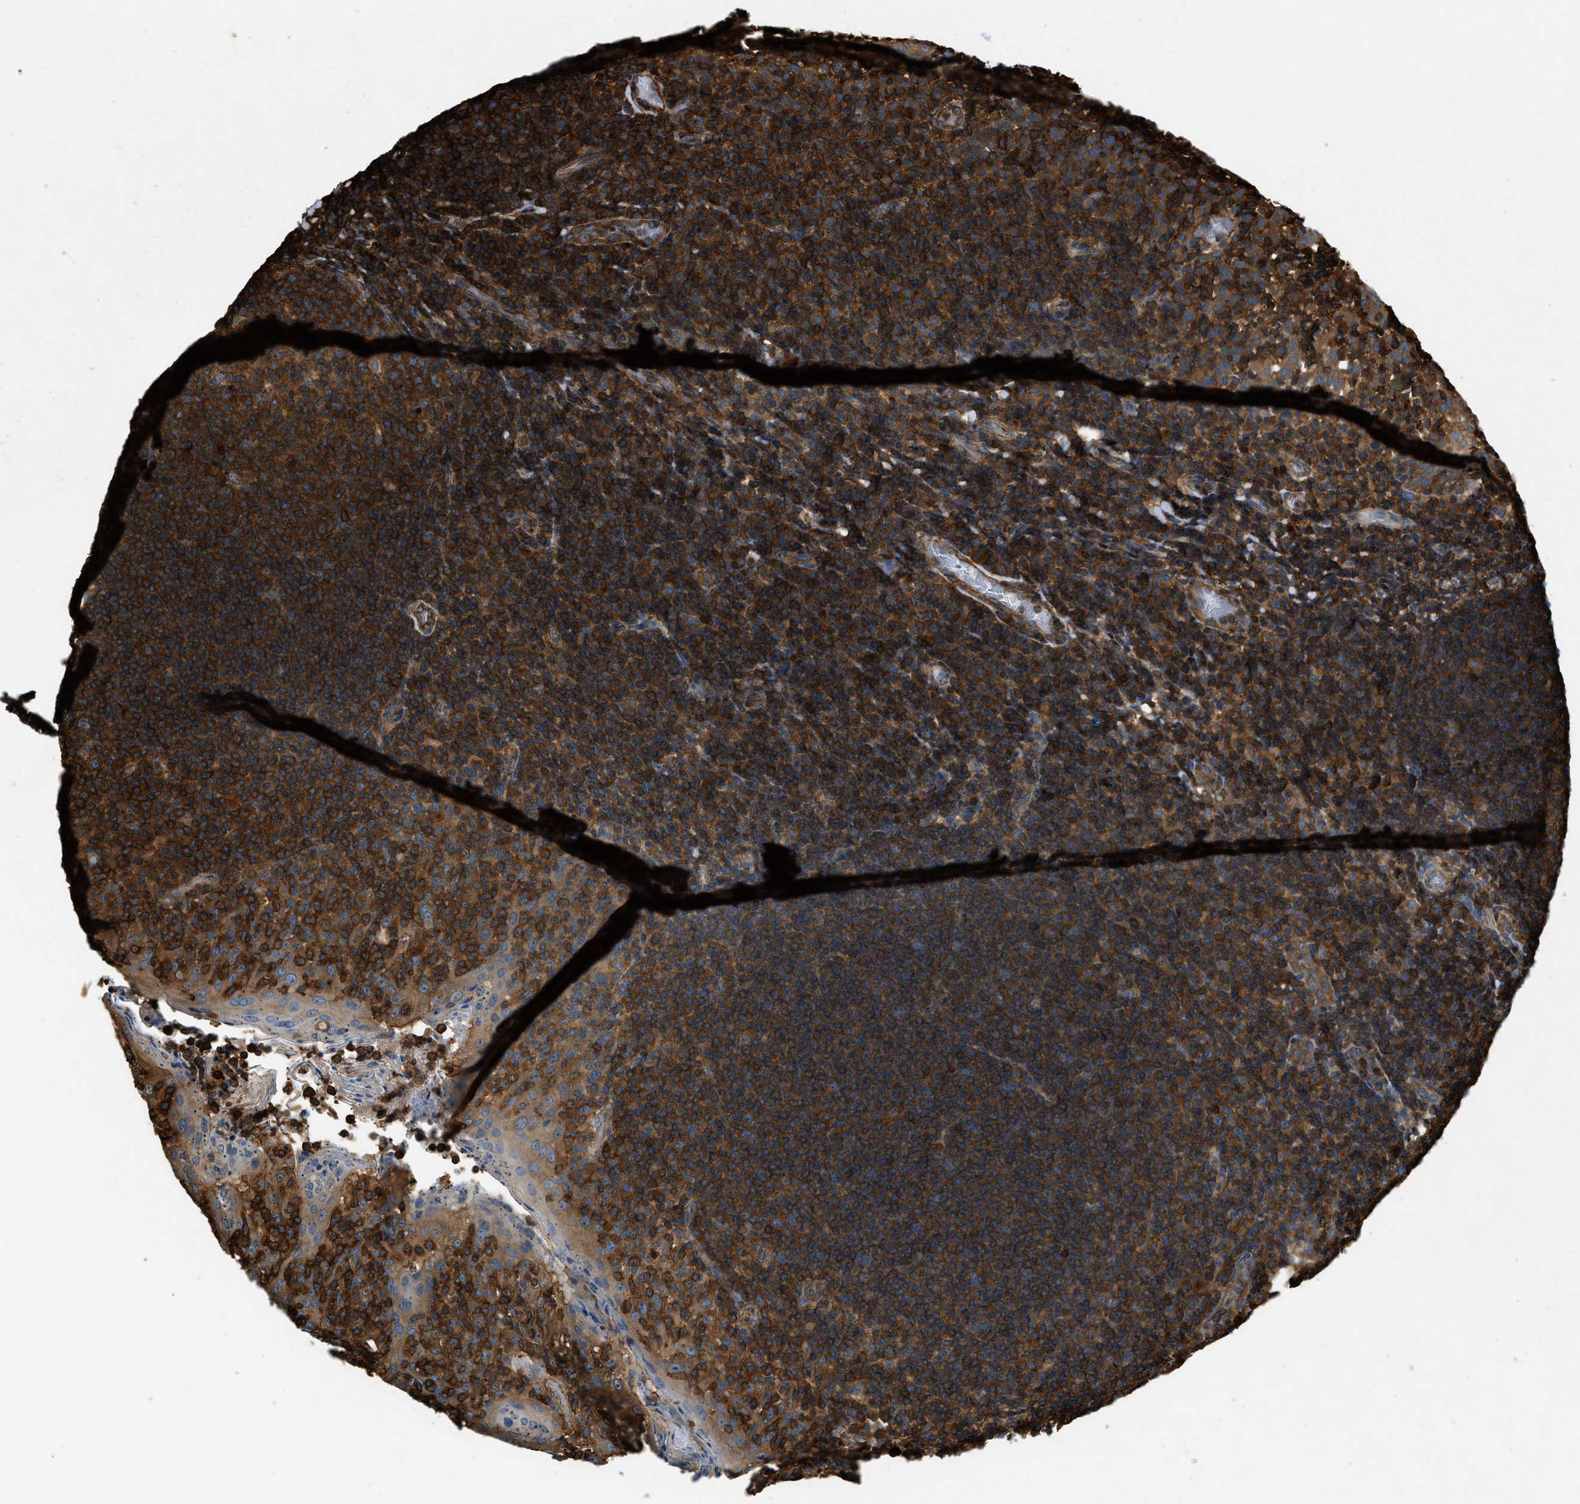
{"staining": {"intensity": "strong", "quantity": ">75%", "location": "cytoplasmic/membranous"}, "tissue": "tonsil", "cell_type": "Germinal center cells", "image_type": "normal", "snomed": [{"axis": "morphology", "description": "Normal tissue, NOS"}, {"axis": "topography", "description": "Tonsil"}], "caption": "Unremarkable tonsil was stained to show a protein in brown. There is high levels of strong cytoplasmic/membranous positivity in about >75% of germinal center cells. The staining was performed using DAB to visualize the protein expression in brown, while the nuclei were stained in blue with hematoxylin (Magnification: 20x).", "gene": "YARS1", "patient": {"sex": "female", "age": 19}}